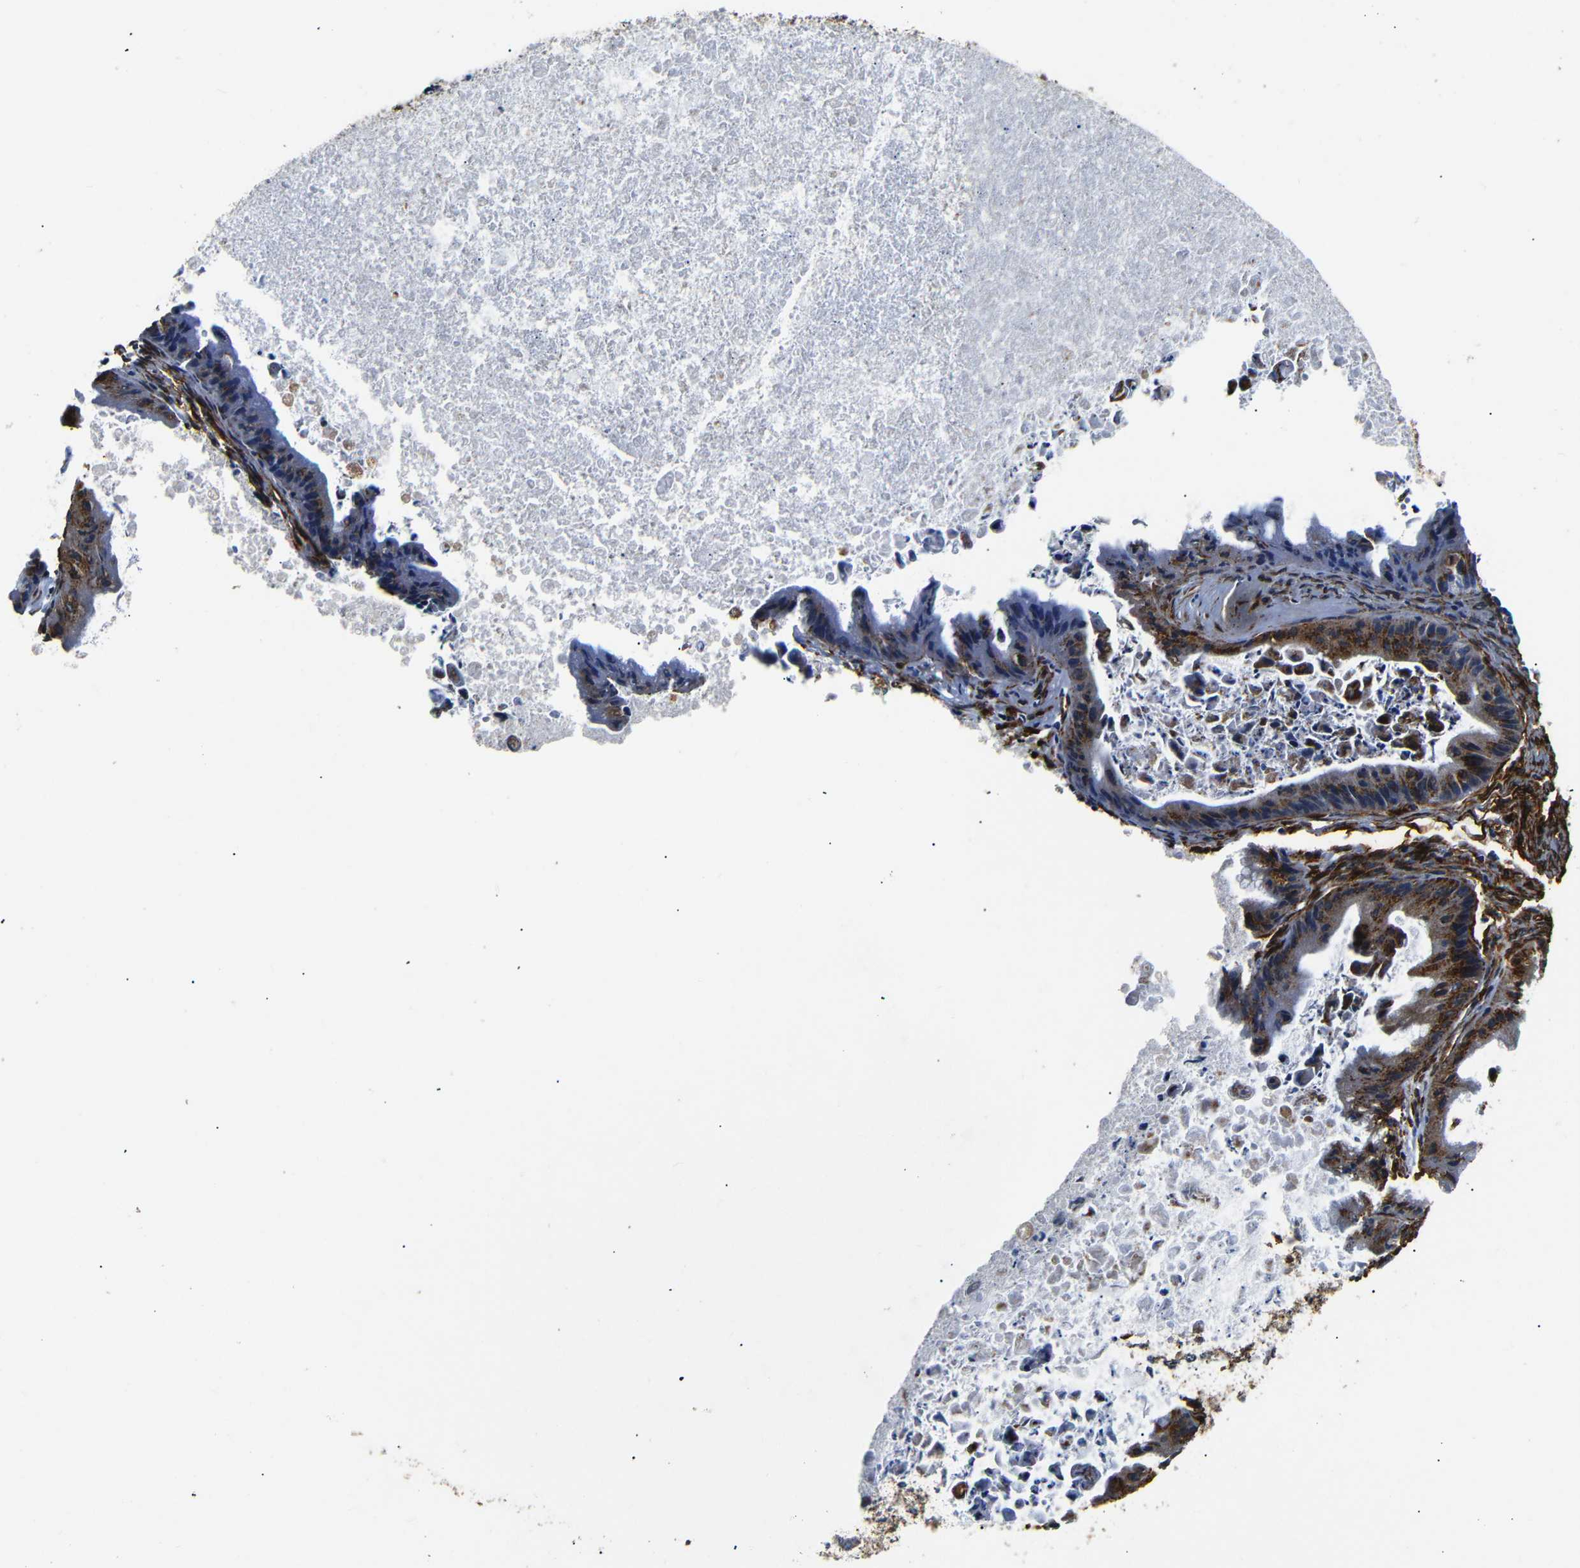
{"staining": {"intensity": "strong", "quantity": "25%-75%", "location": "cytoplasmic/membranous"}, "tissue": "ovarian cancer", "cell_type": "Tumor cells", "image_type": "cancer", "snomed": [{"axis": "morphology", "description": "Cystadenocarcinoma, mucinous, NOS"}, {"axis": "topography", "description": "Ovary"}], "caption": "Ovarian cancer (mucinous cystadenocarcinoma) stained for a protein (brown) demonstrates strong cytoplasmic/membranous positive expression in about 25%-75% of tumor cells.", "gene": "CAV2", "patient": {"sex": "female", "age": 37}}